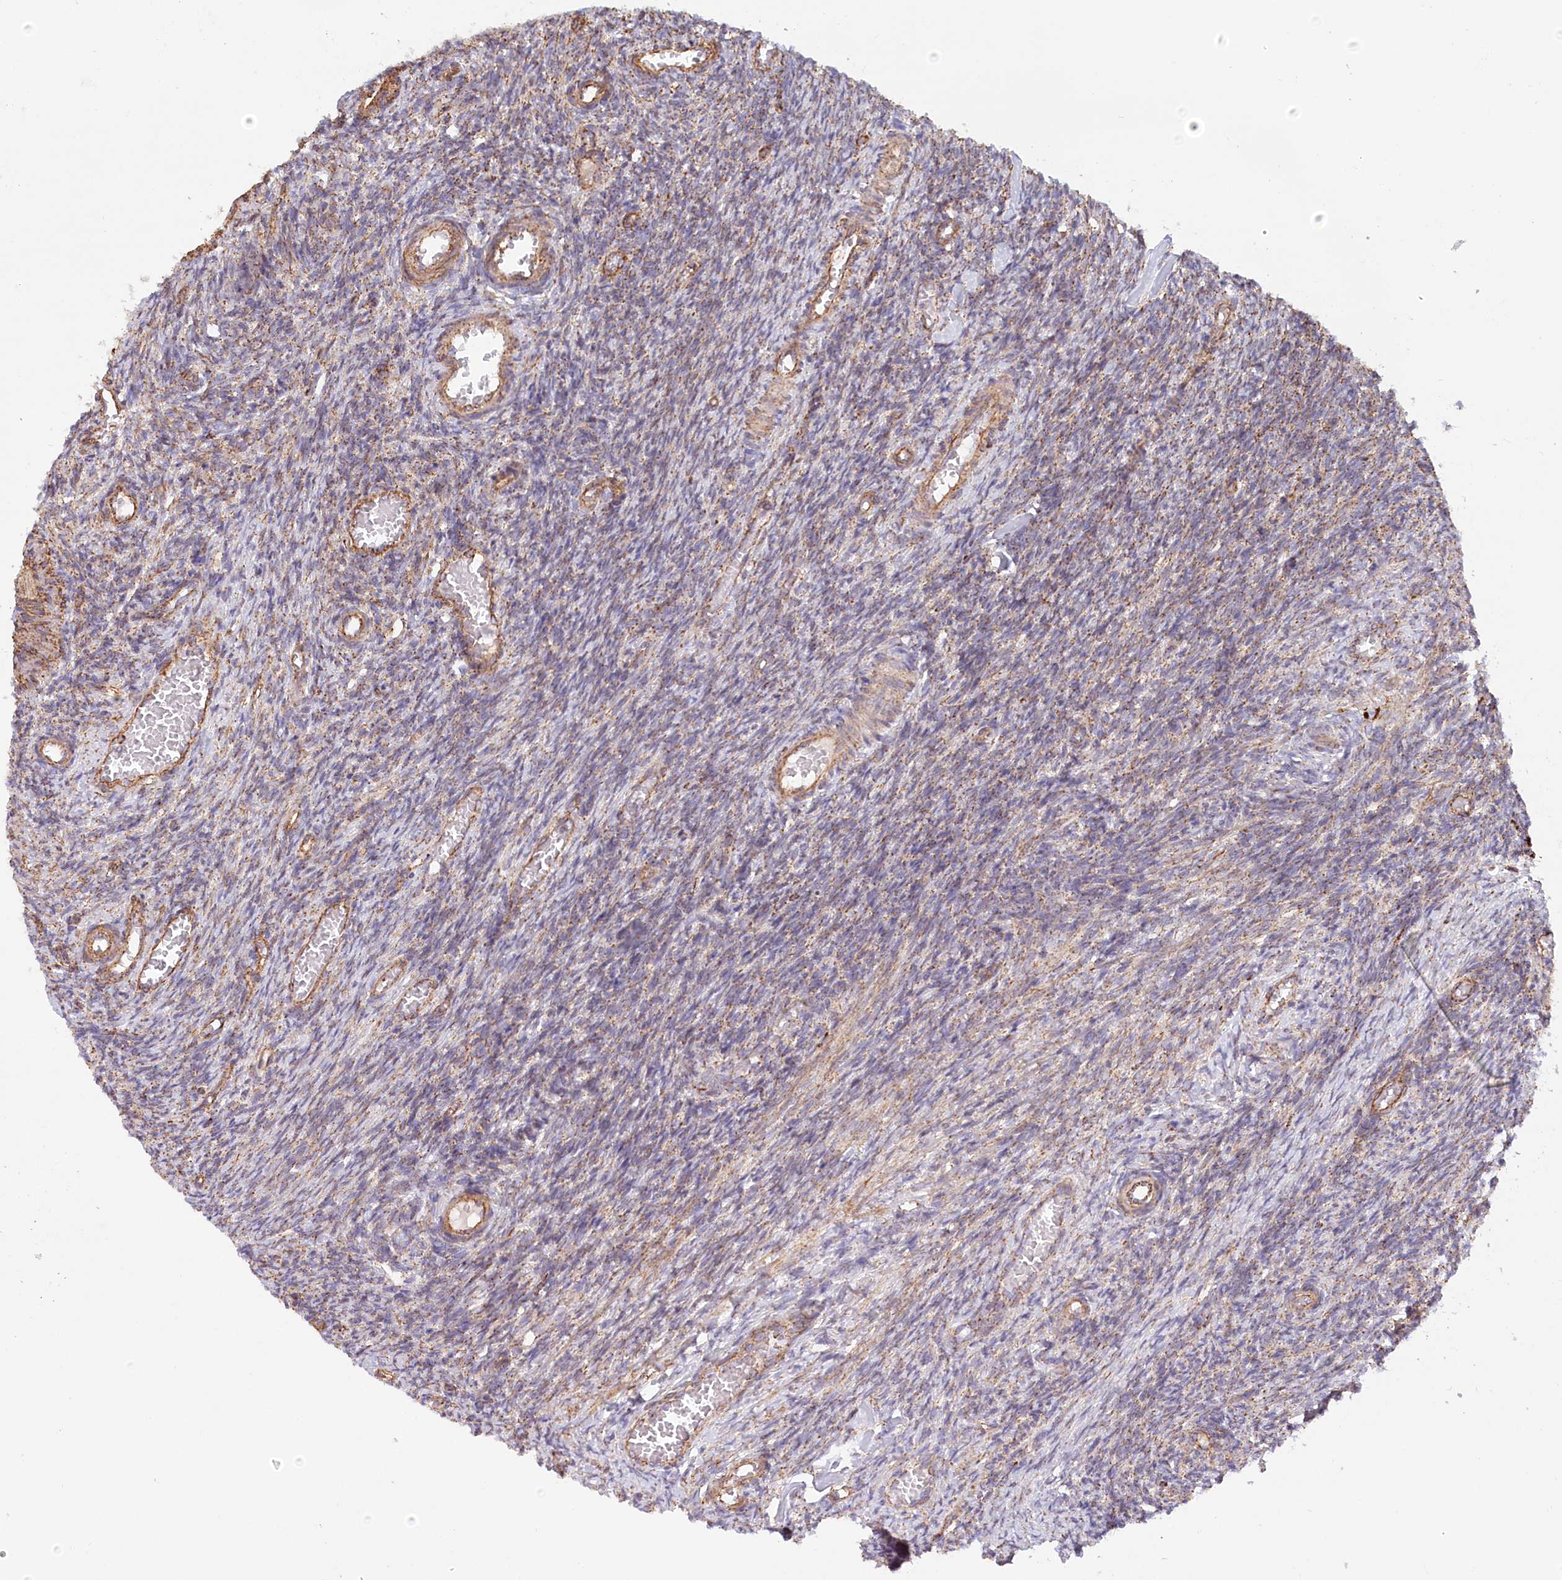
{"staining": {"intensity": "moderate", "quantity": "25%-75%", "location": "cytoplasmic/membranous"}, "tissue": "ovary", "cell_type": "Ovarian stroma cells", "image_type": "normal", "snomed": [{"axis": "morphology", "description": "Normal tissue, NOS"}, {"axis": "topography", "description": "Ovary"}], "caption": "The histopathology image shows a brown stain indicating the presence of a protein in the cytoplasmic/membranous of ovarian stroma cells in ovary.", "gene": "UMPS", "patient": {"sex": "female", "age": 27}}